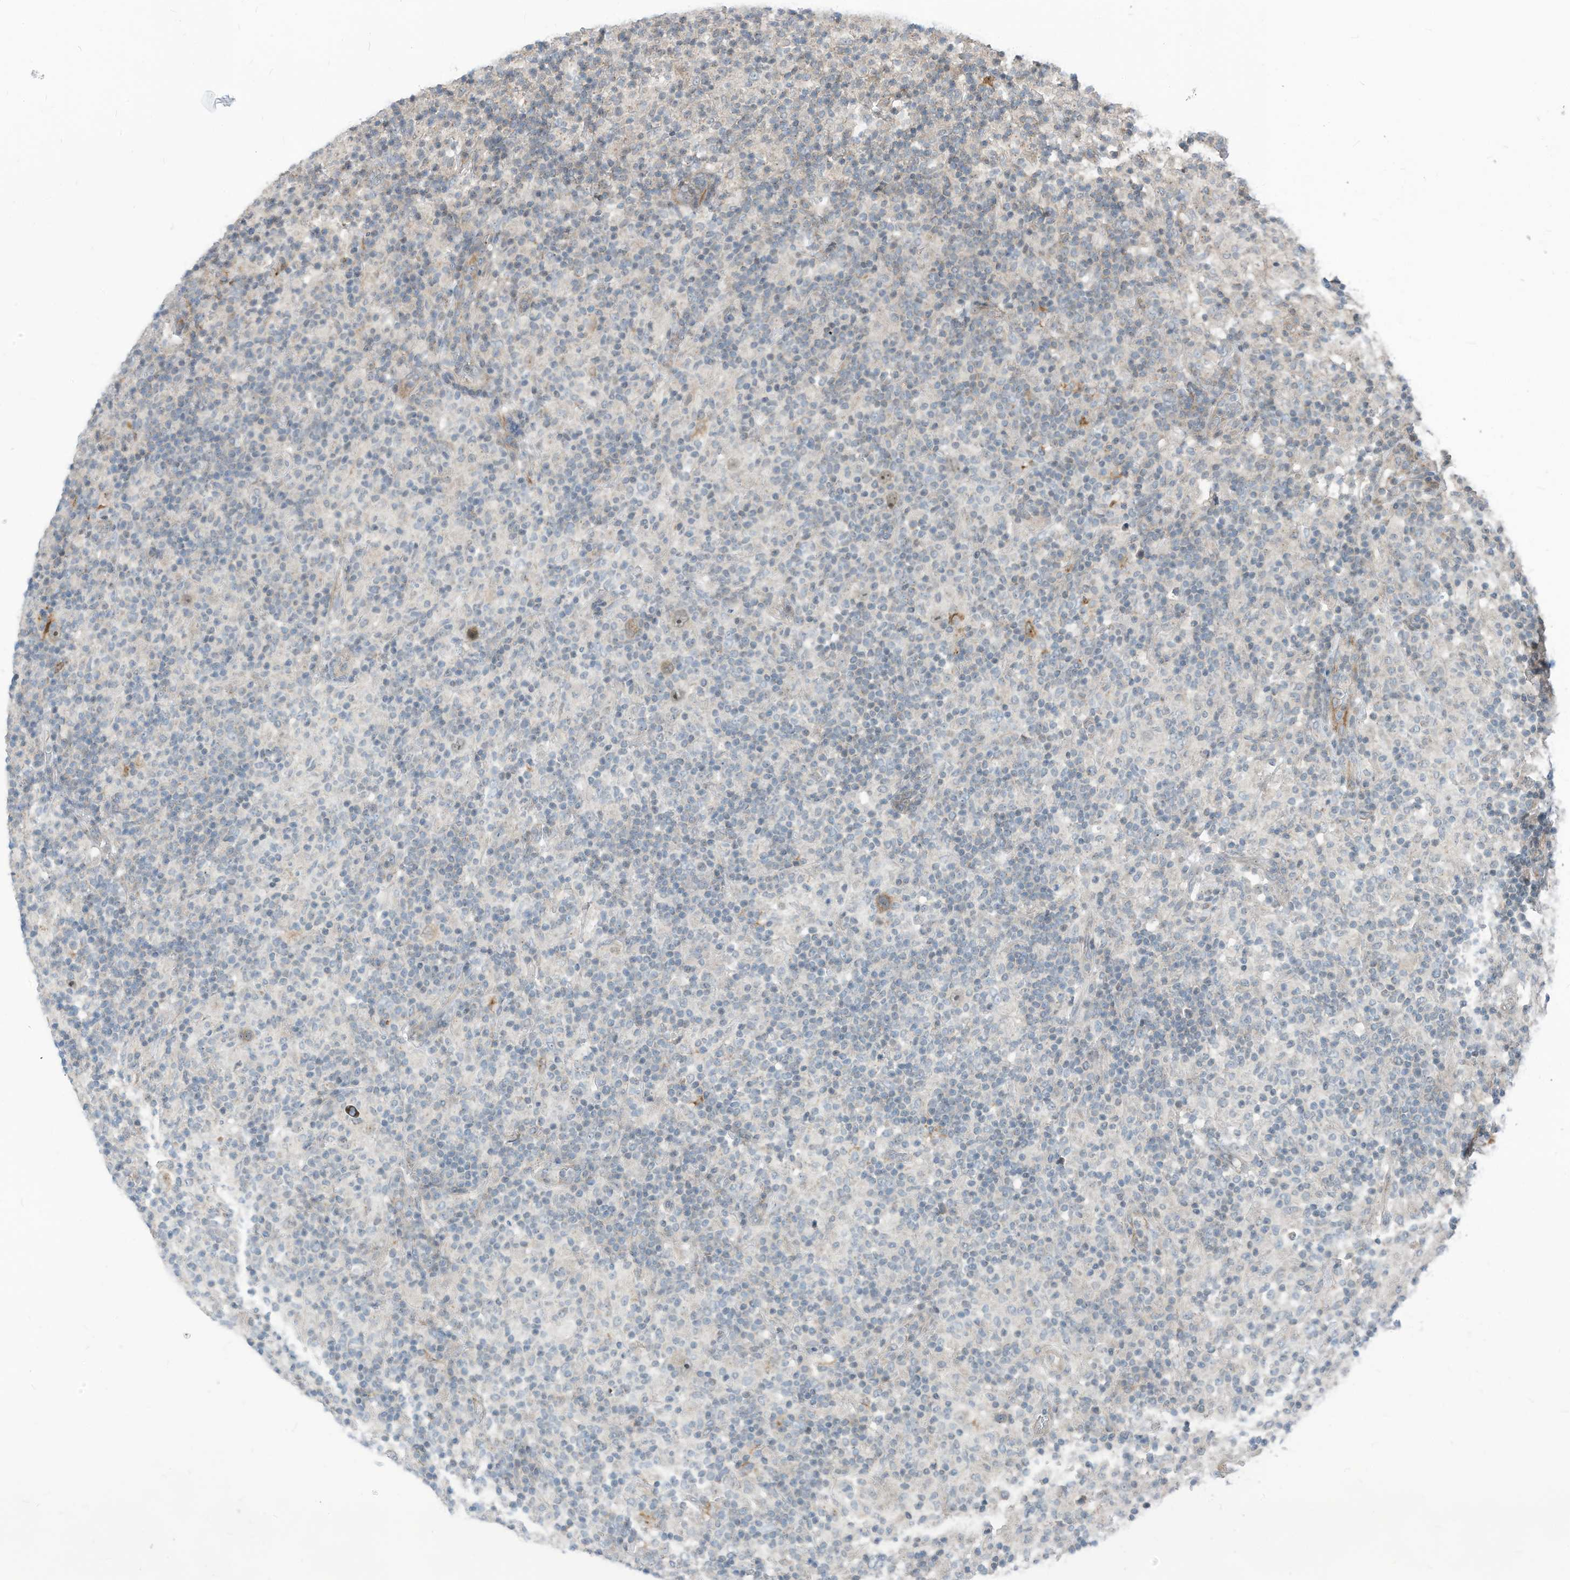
{"staining": {"intensity": "weak", "quantity": "<25%", "location": "cytoplasmic/membranous"}, "tissue": "lymphoma", "cell_type": "Tumor cells", "image_type": "cancer", "snomed": [{"axis": "morphology", "description": "Hodgkin's disease, NOS"}, {"axis": "topography", "description": "Lymph node"}], "caption": "This is an IHC image of Hodgkin's disease. There is no positivity in tumor cells.", "gene": "GPATCH3", "patient": {"sex": "male", "age": 70}}